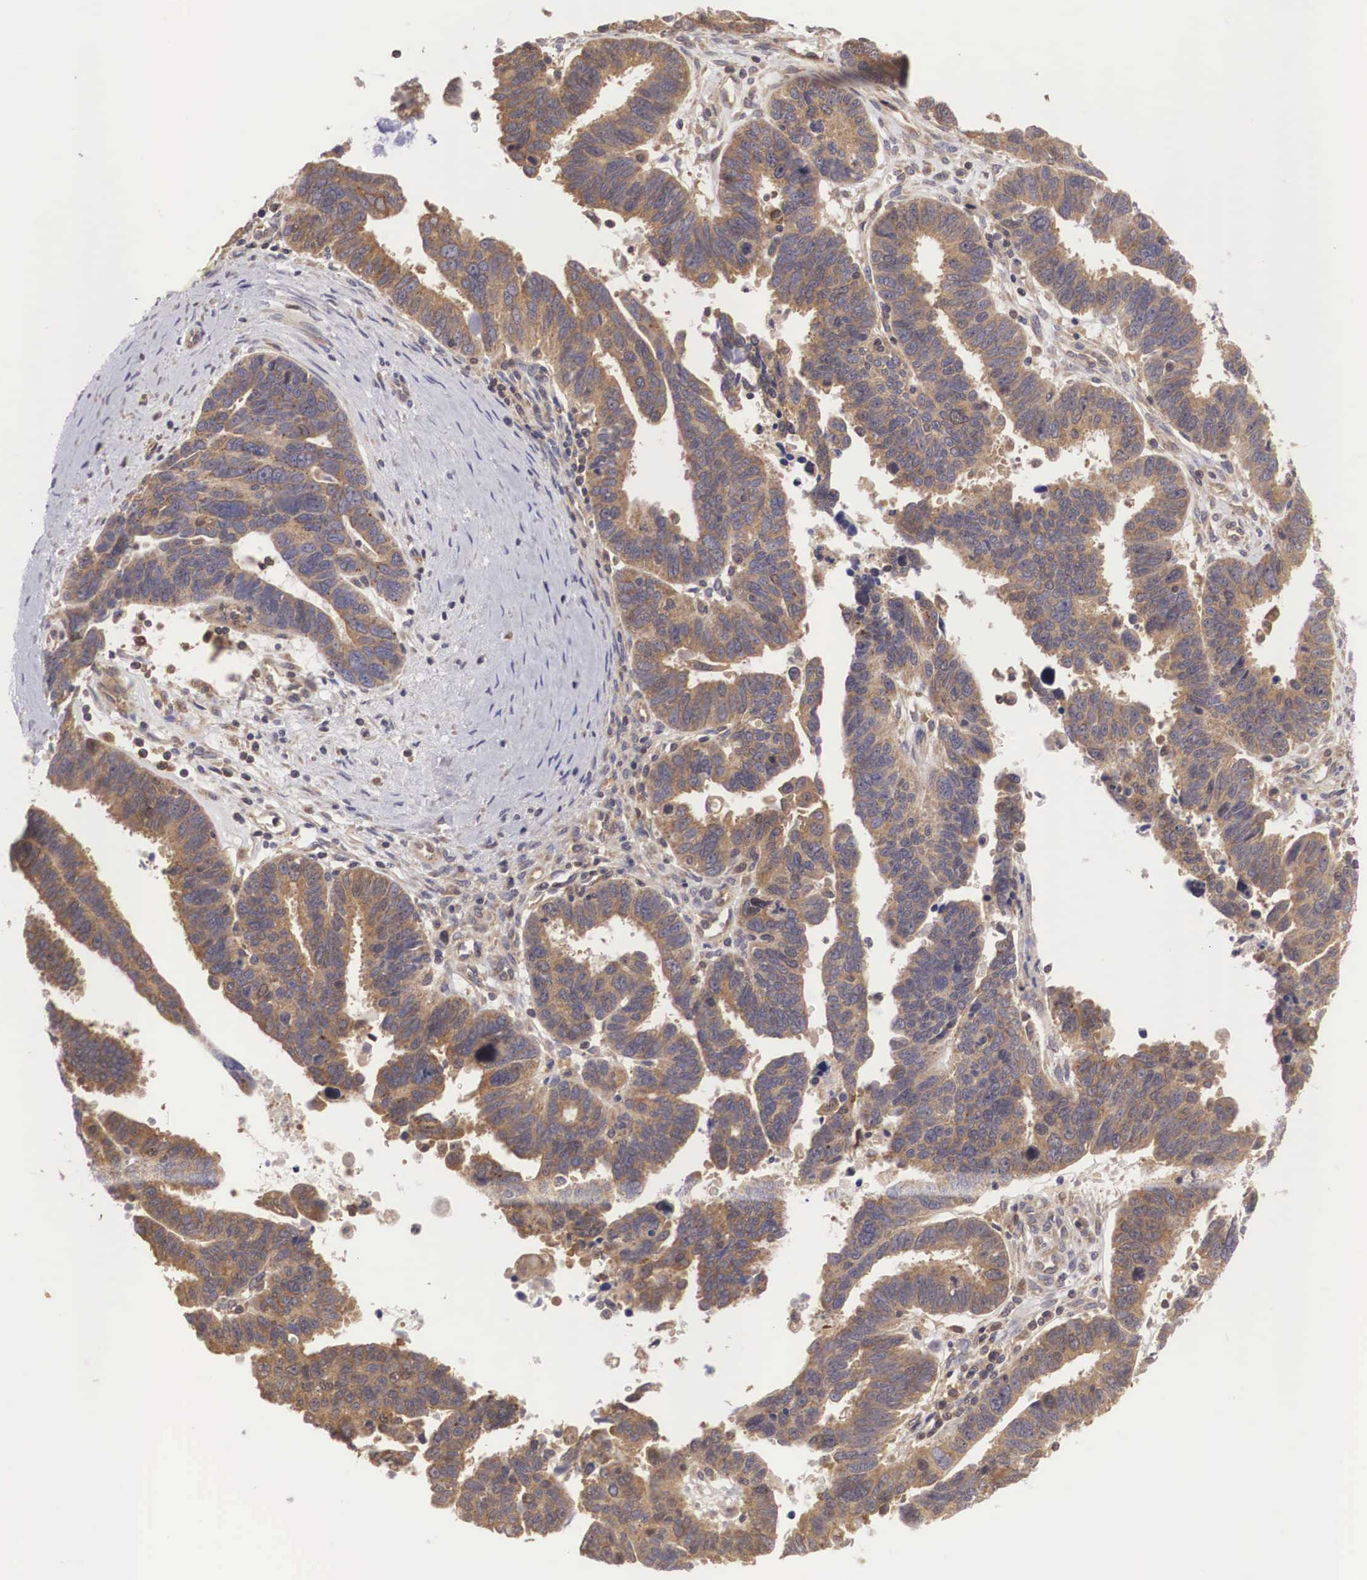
{"staining": {"intensity": "weak", "quantity": ">75%", "location": "cytoplasmic/membranous"}, "tissue": "ovarian cancer", "cell_type": "Tumor cells", "image_type": "cancer", "snomed": [{"axis": "morphology", "description": "Carcinoma, endometroid"}, {"axis": "morphology", "description": "Cystadenocarcinoma, serous, NOS"}, {"axis": "topography", "description": "Ovary"}], "caption": "A high-resolution photomicrograph shows immunohistochemistry staining of ovarian cancer (endometroid carcinoma), which shows weak cytoplasmic/membranous positivity in about >75% of tumor cells.", "gene": "DHRS1", "patient": {"sex": "female", "age": 45}}